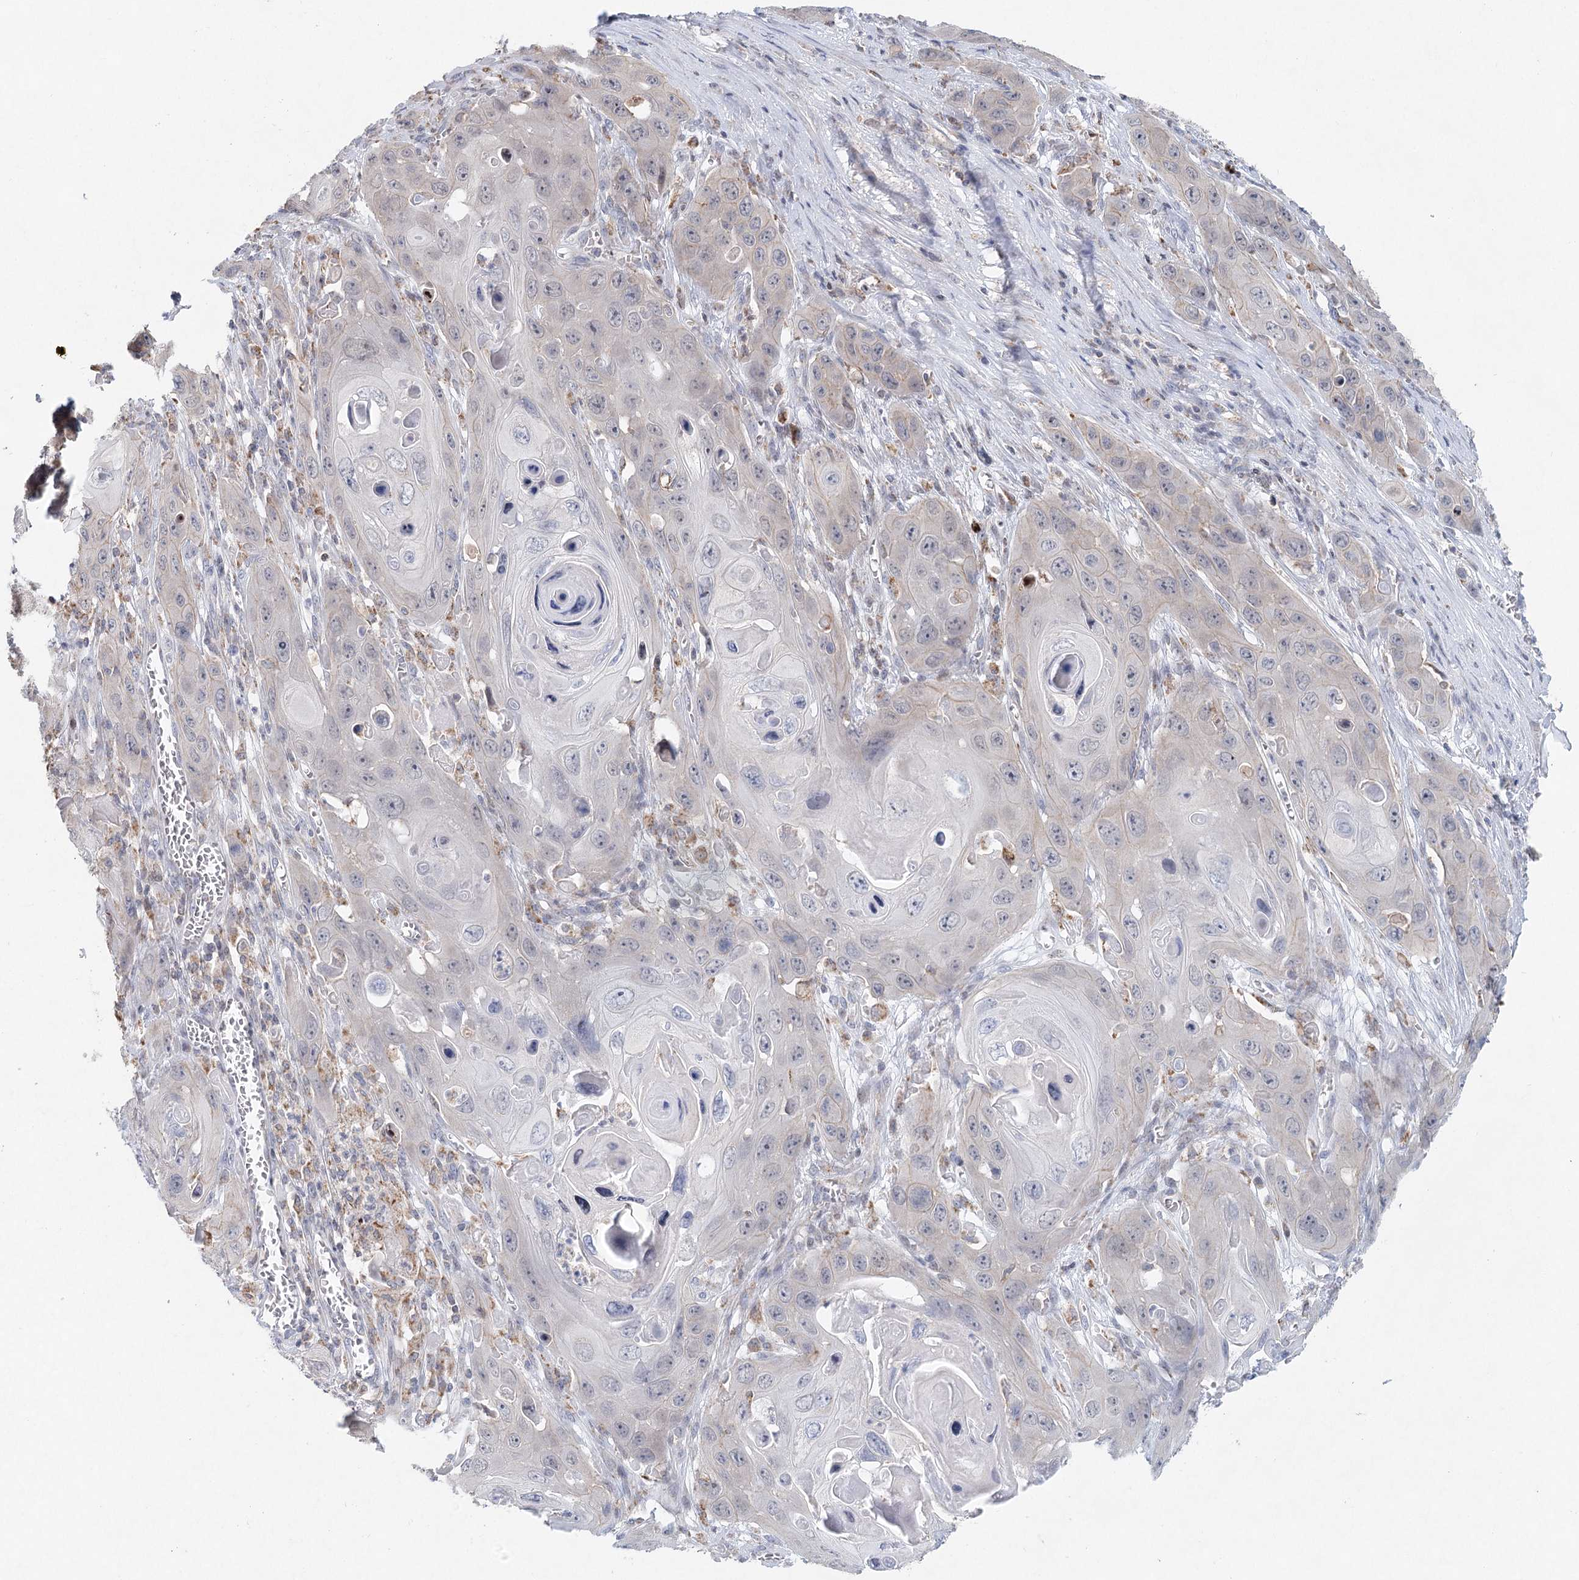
{"staining": {"intensity": "negative", "quantity": "none", "location": "none"}, "tissue": "skin cancer", "cell_type": "Tumor cells", "image_type": "cancer", "snomed": [{"axis": "morphology", "description": "Squamous cell carcinoma, NOS"}, {"axis": "topography", "description": "Skin"}], "caption": "DAB (3,3'-diaminobenzidine) immunohistochemical staining of human skin squamous cell carcinoma reveals no significant staining in tumor cells.", "gene": "XPO6", "patient": {"sex": "male", "age": 55}}